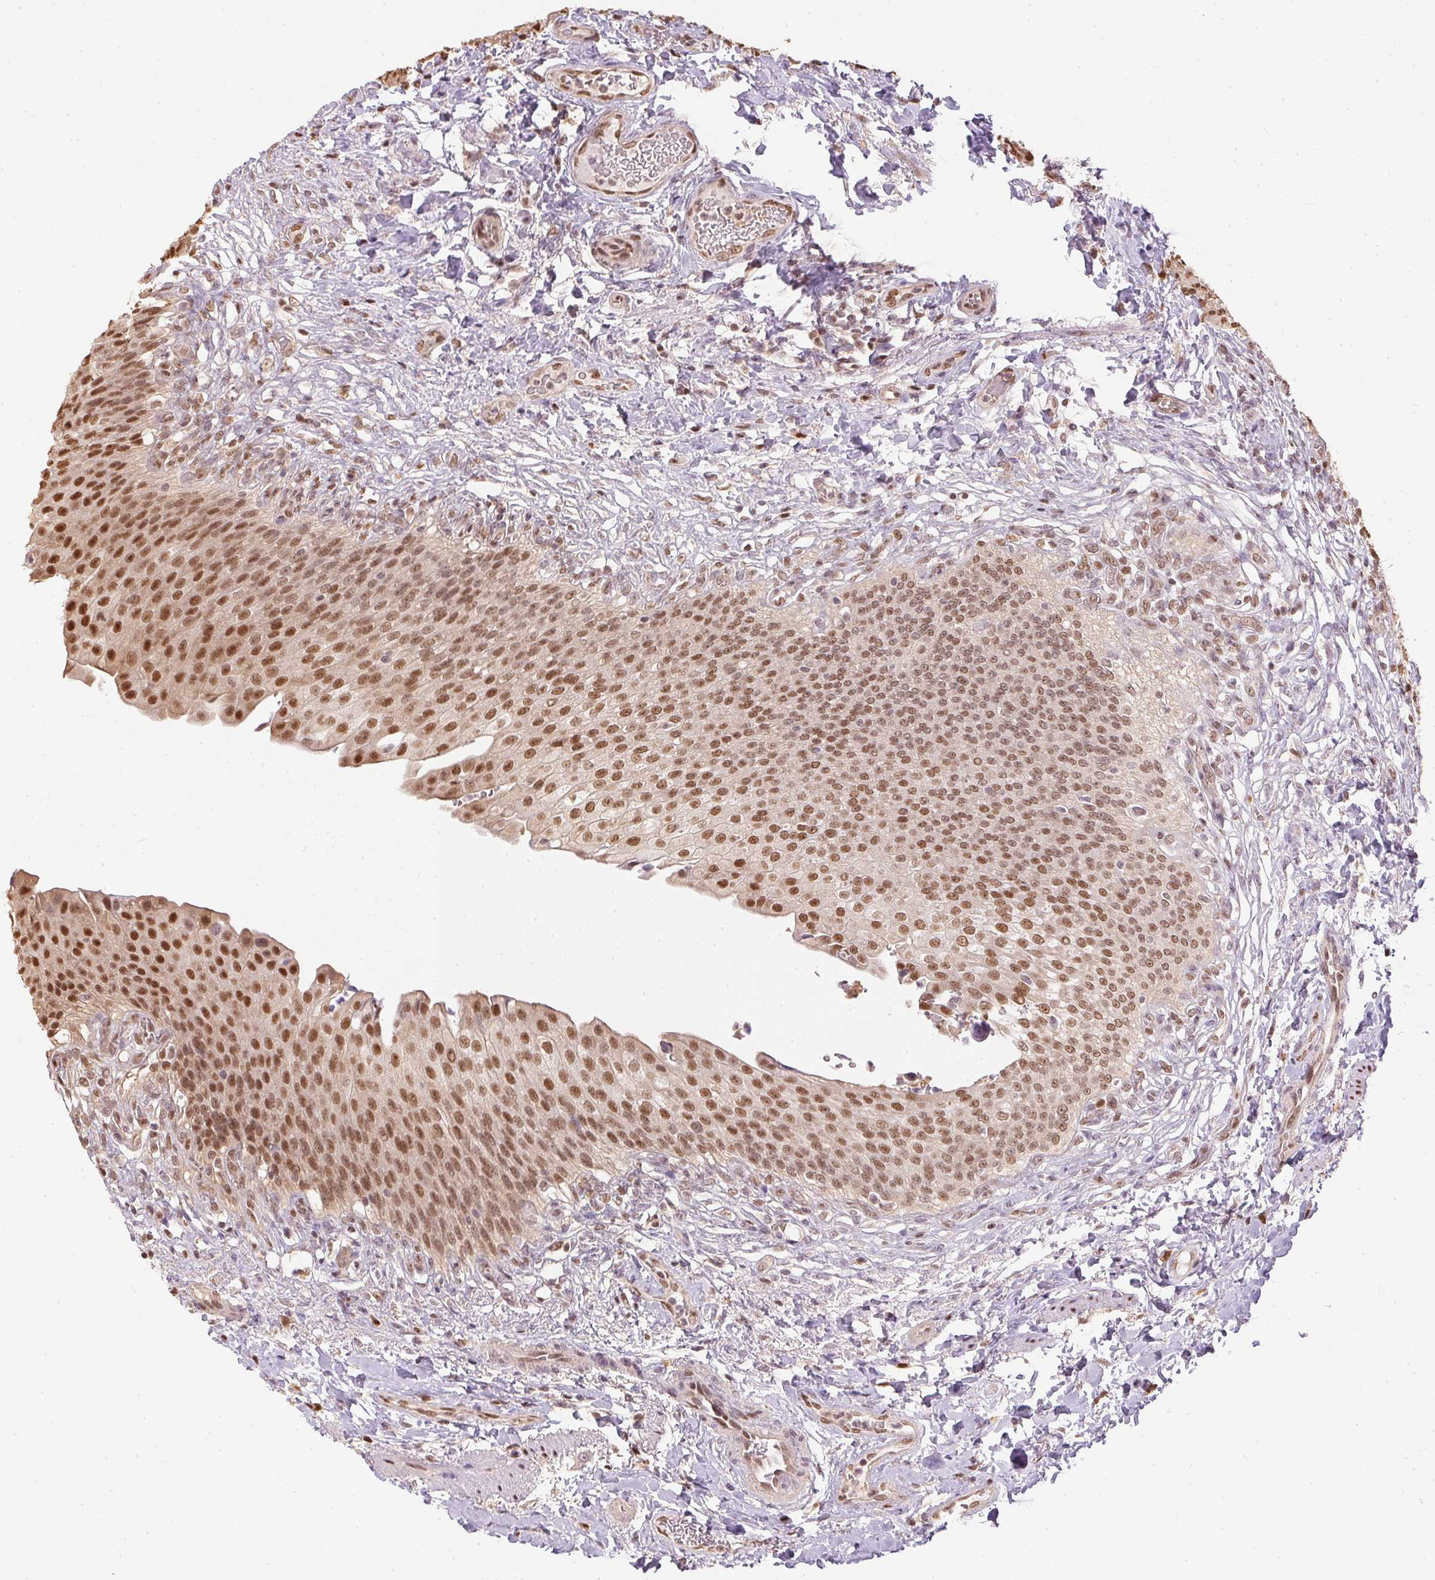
{"staining": {"intensity": "moderate", "quantity": ">75%", "location": "nuclear"}, "tissue": "urinary bladder", "cell_type": "Urothelial cells", "image_type": "normal", "snomed": [{"axis": "morphology", "description": "Normal tissue, NOS"}, {"axis": "topography", "description": "Urinary bladder"}, {"axis": "topography", "description": "Peripheral nerve tissue"}], "caption": "The histopathology image displays immunohistochemical staining of unremarkable urinary bladder. There is moderate nuclear staining is appreciated in about >75% of urothelial cells. The staining is performed using DAB brown chromogen to label protein expression. The nuclei are counter-stained blue using hematoxylin.", "gene": "TPI1", "patient": {"sex": "female", "age": 60}}